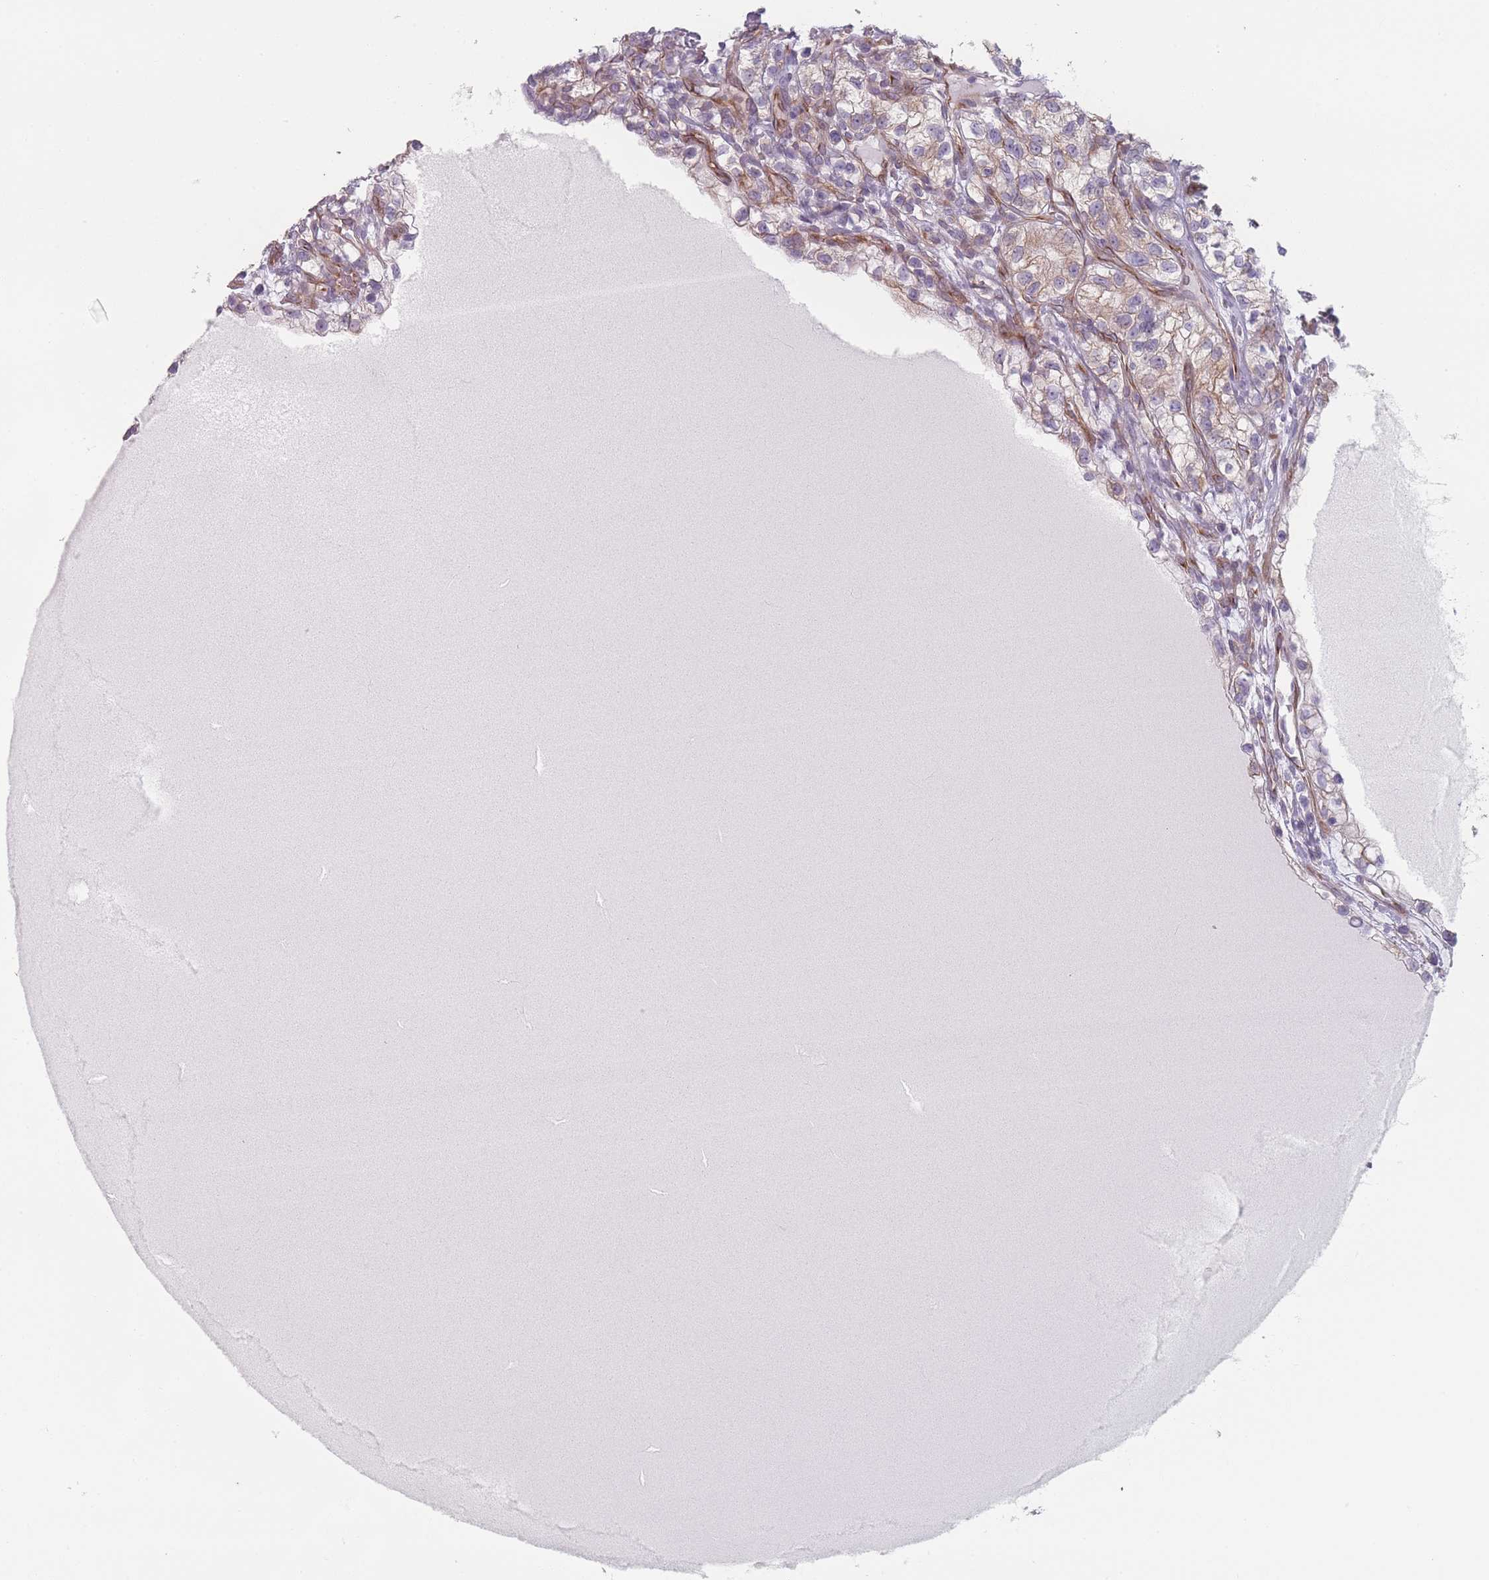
{"staining": {"intensity": "weak", "quantity": "25%-75%", "location": "cytoplasmic/membranous"}, "tissue": "renal cancer", "cell_type": "Tumor cells", "image_type": "cancer", "snomed": [{"axis": "morphology", "description": "Adenocarcinoma, NOS"}, {"axis": "topography", "description": "Kidney"}], "caption": "Renal cancer stained with a brown dye shows weak cytoplasmic/membranous positive expression in about 25%-75% of tumor cells.", "gene": "RNF4", "patient": {"sex": "female", "age": 57}}